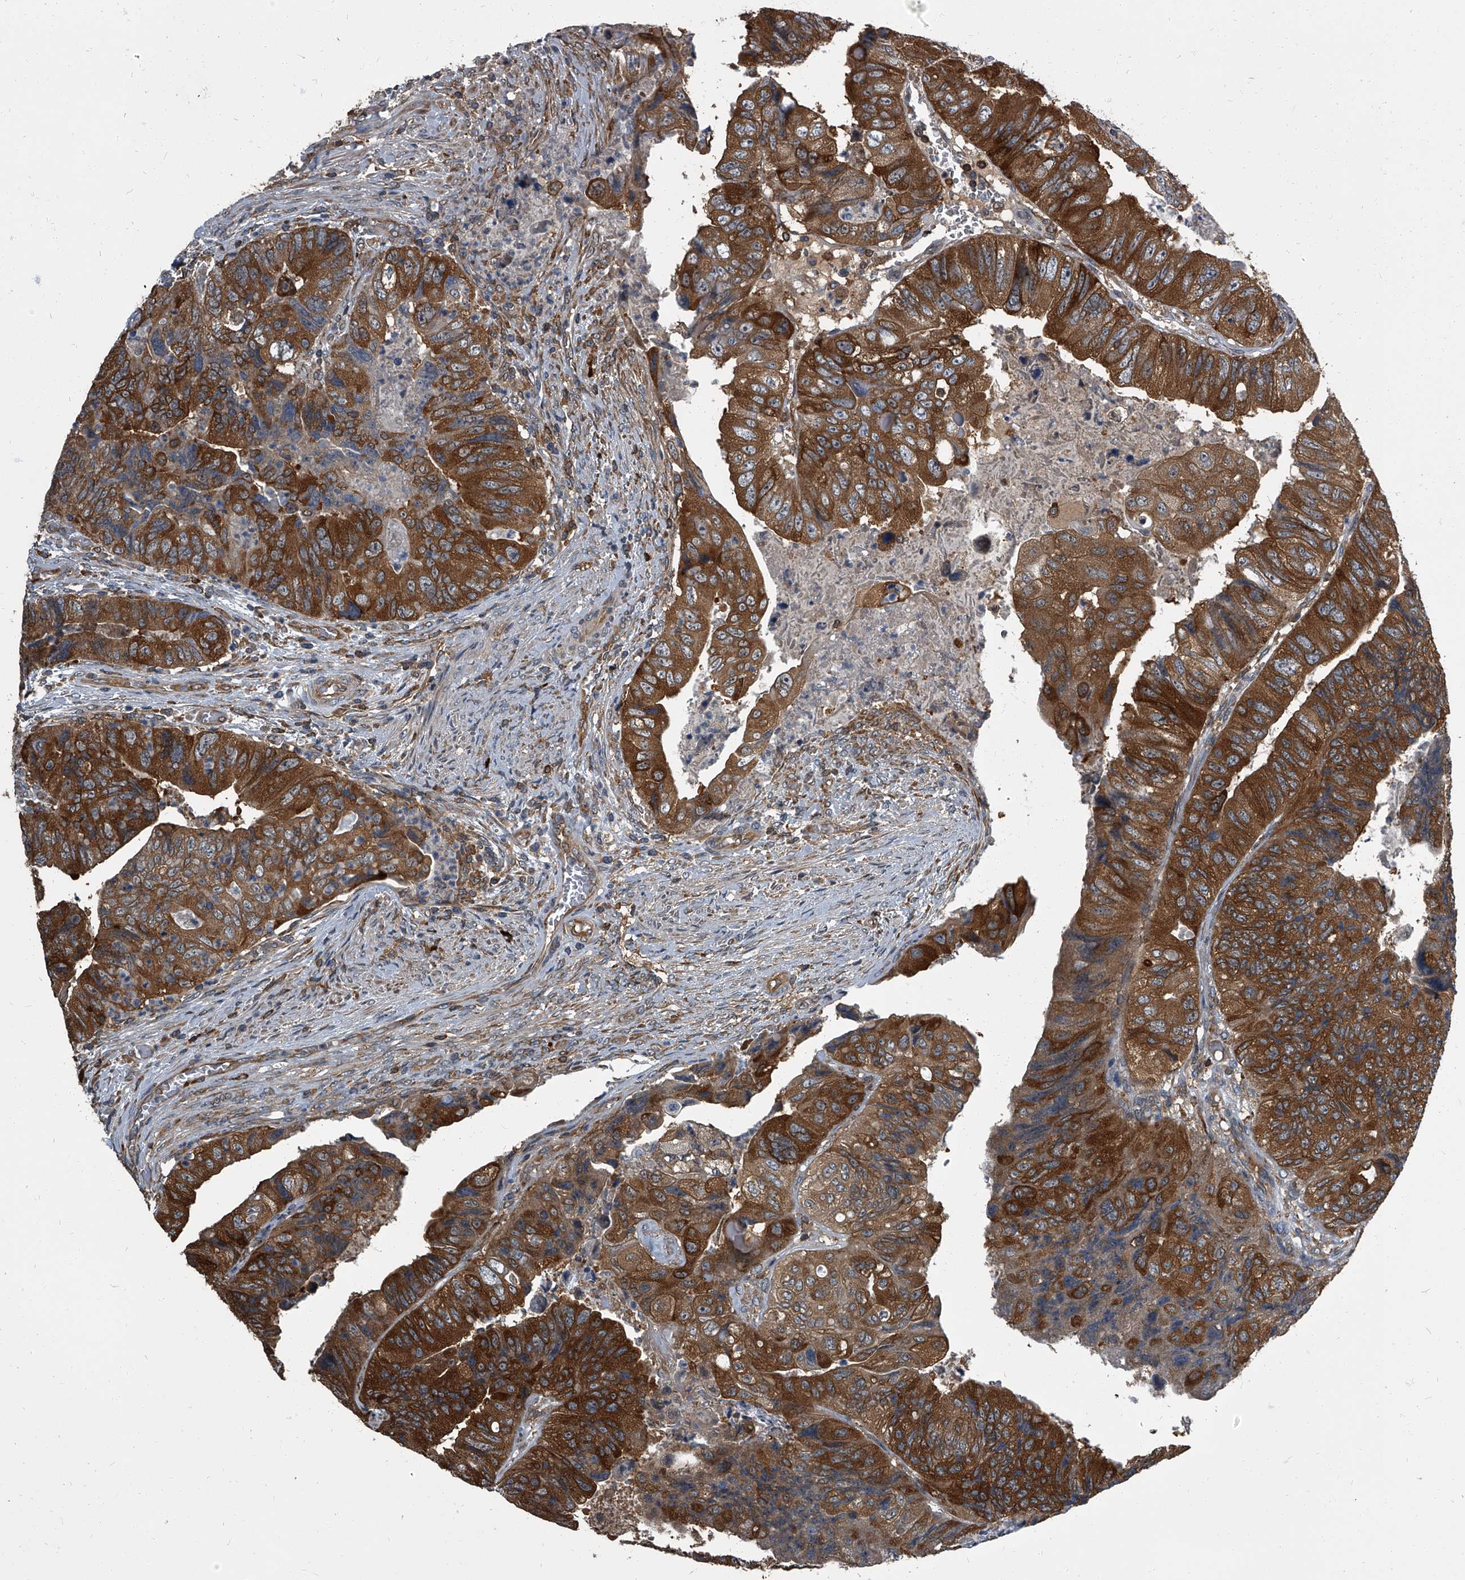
{"staining": {"intensity": "strong", "quantity": ">75%", "location": "cytoplasmic/membranous"}, "tissue": "colorectal cancer", "cell_type": "Tumor cells", "image_type": "cancer", "snomed": [{"axis": "morphology", "description": "Adenocarcinoma, NOS"}, {"axis": "topography", "description": "Rectum"}], "caption": "This micrograph exhibits colorectal cancer stained with immunohistochemistry to label a protein in brown. The cytoplasmic/membranous of tumor cells show strong positivity for the protein. Nuclei are counter-stained blue.", "gene": "CDV3", "patient": {"sex": "male", "age": 63}}